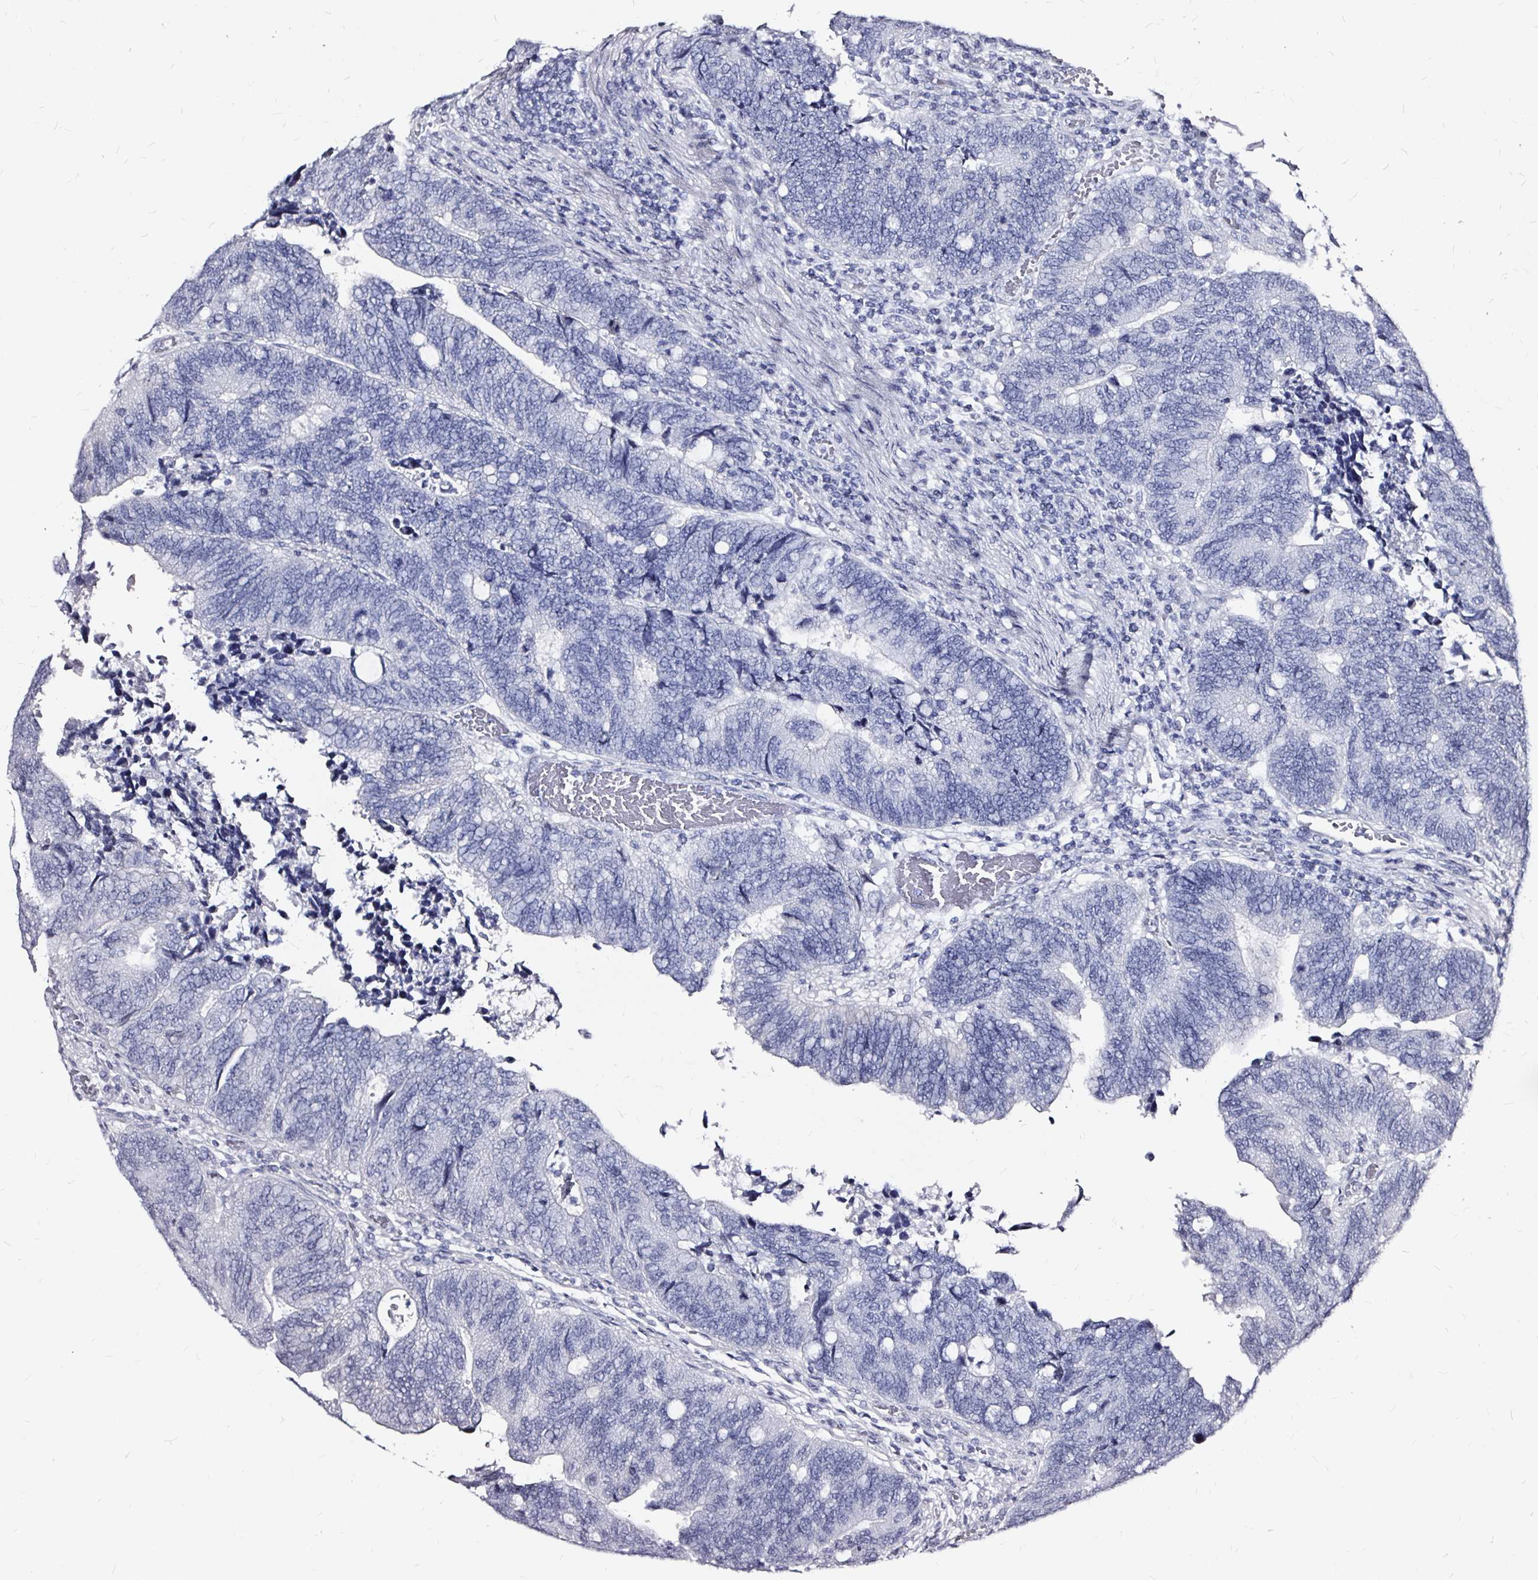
{"staining": {"intensity": "negative", "quantity": "none", "location": "none"}, "tissue": "colorectal cancer", "cell_type": "Tumor cells", "image_type": "cancer", "snomed": [{"axis": "morphology", "description": "Adenocarcinoma, NOS"}, {"axis": "topography", "description": "Colon"}], "caption": "The IHC micrograph has no significant positivity in tumor cells of colorectal cancer tissue. (Stains: DAB immunohistochemistry with hematoxylin counter stain, Microscopy: brightfield microscopy at high magnification).", "gene": "LUZP4", "patient": {"sex": "male", "age": 87}}